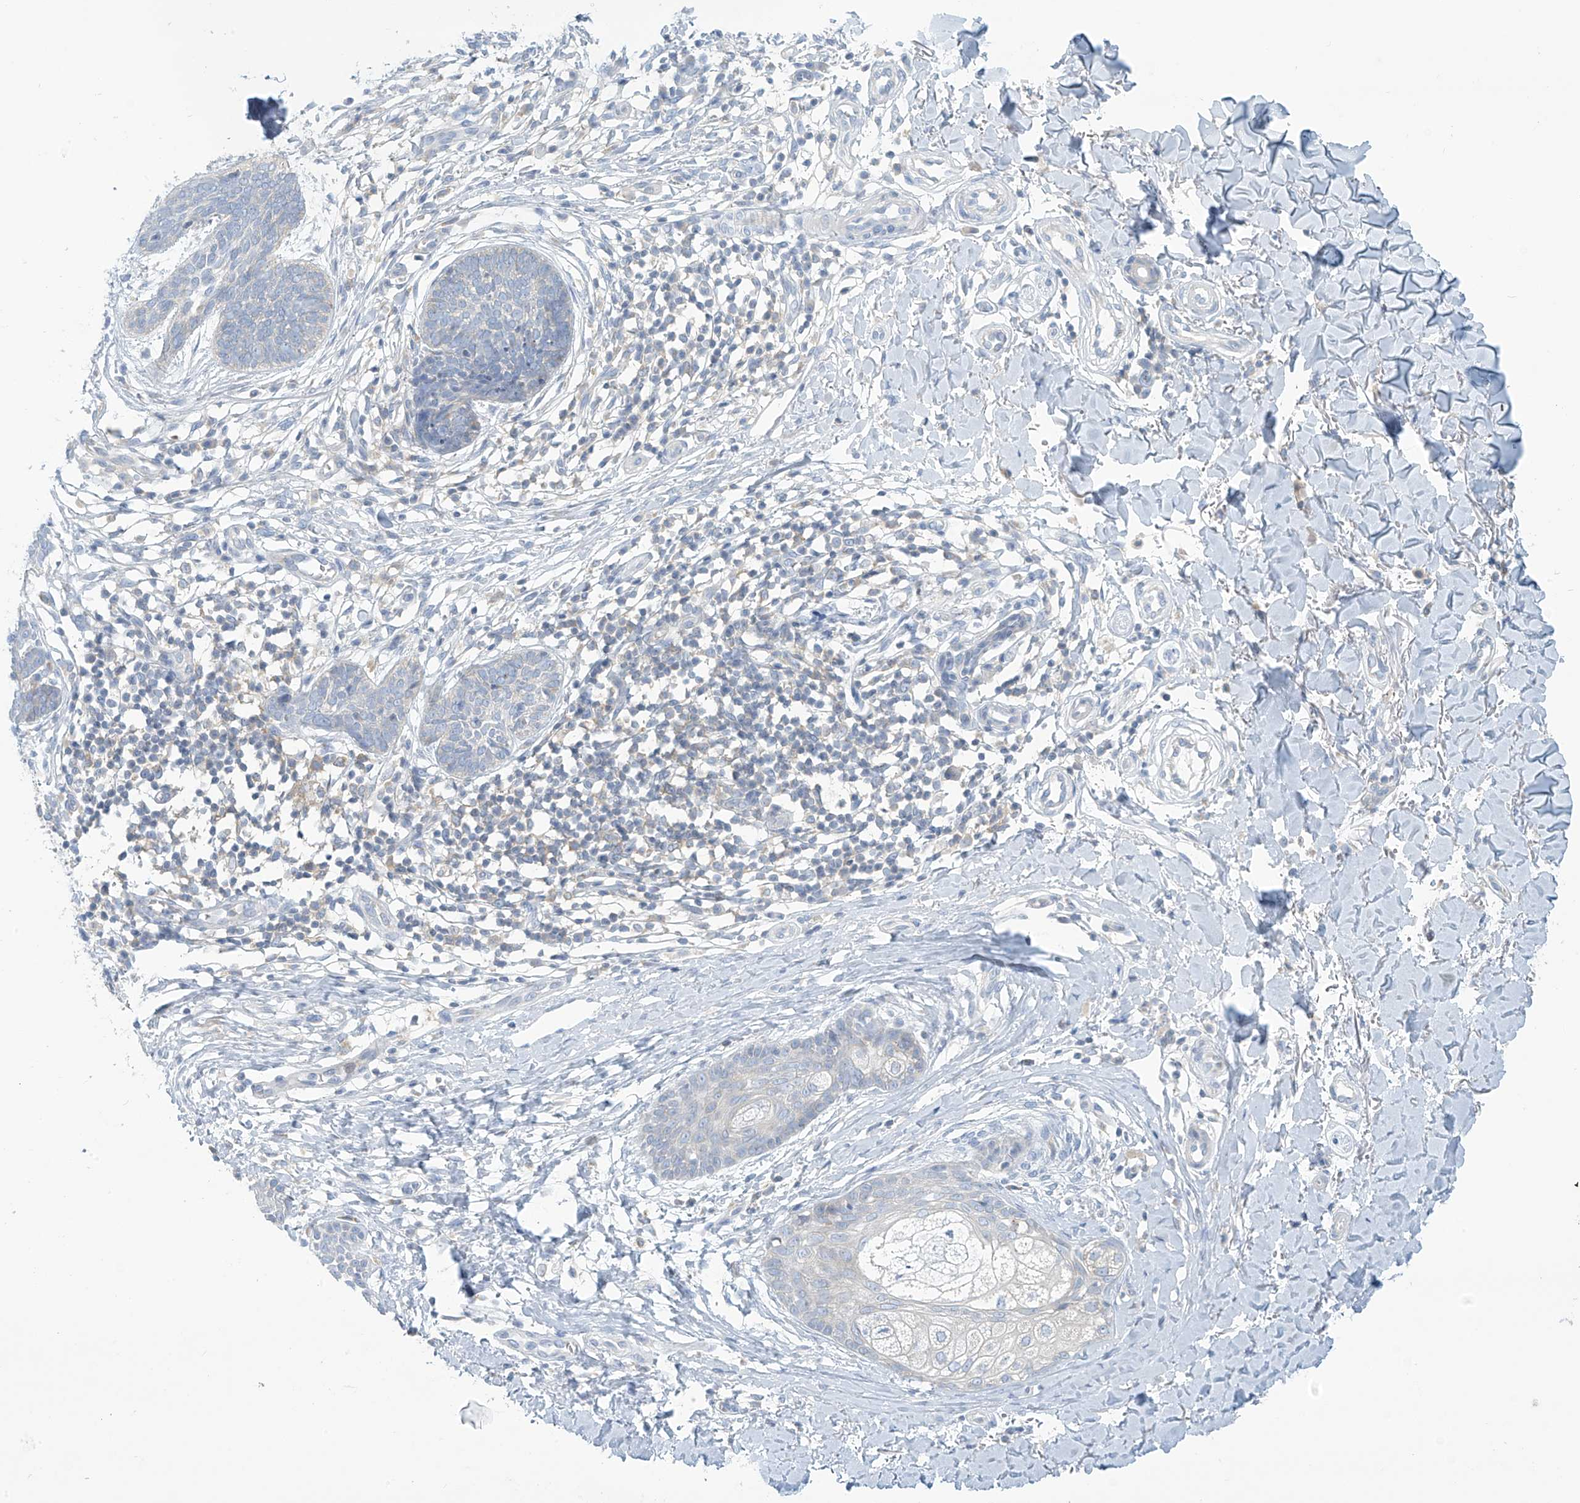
{"staining": {"intensity": "negative", "quantity": "none", "location": "none"}, "tissue": "skin cancer", "cell_type": "Tumor cells", "image_type": "cancer", "snomed": [{"axis": "morphology", "description": "Basal cell carcinoma"}, {"axis": "topography", "description": "Skin"}], "caption": "Skin basal cell carcinoma was stained to show a protein in brown. There is no significant positivity in tumor cells. (DAB (3,3'-diaminobenzidine) immunohistochemistry (IHC) with hematoxylin counter stain).", "gene": "SLC6A12", "patient": {"sex": "female", "age": 64}}